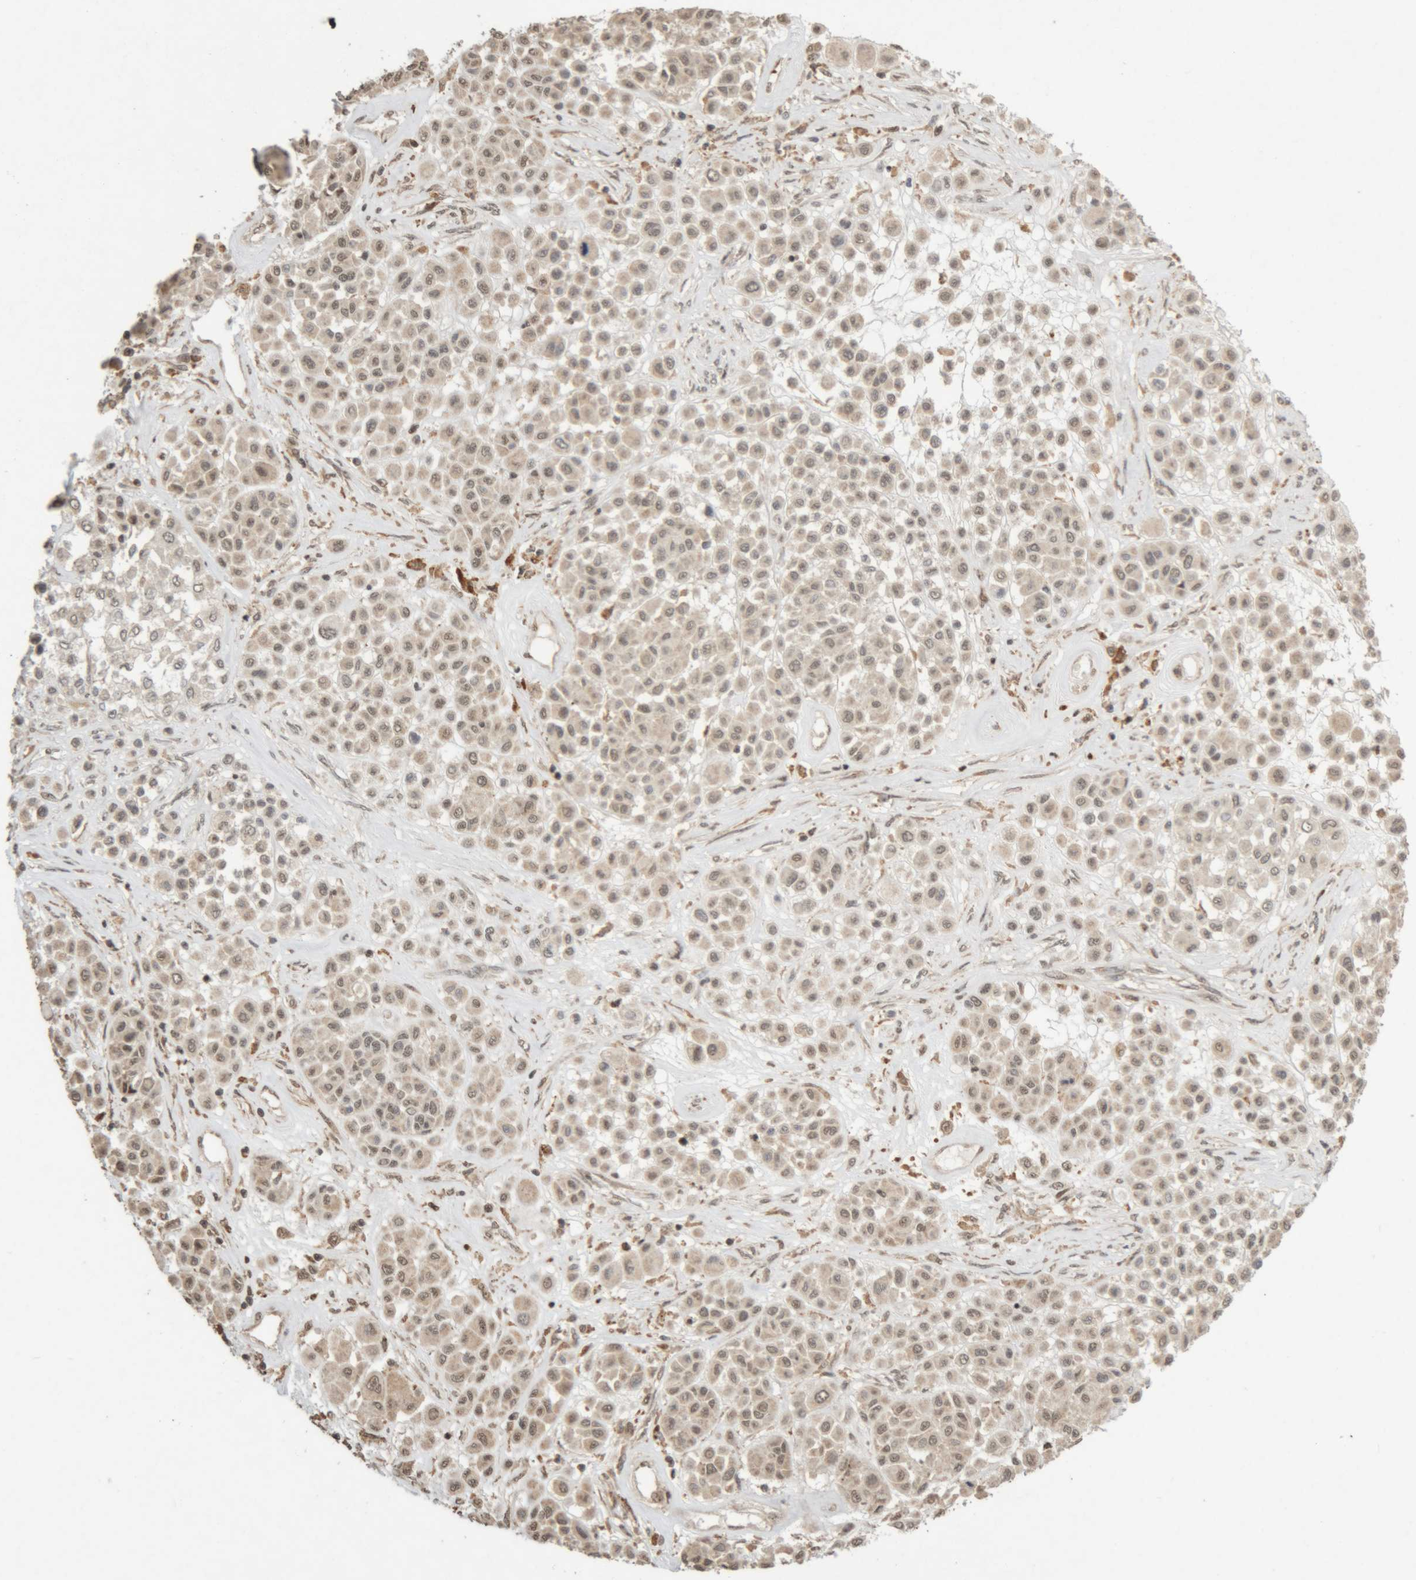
{"staining": {"intensity": "weak", "quantity": "25%-75%", "location": "nuclear"}, "tissue": "melanoma", "cell_type": "Tumor cells", "image_type": "cancer", "snomed": [{"axis": "morphology", "description": "Malignant melanoma, Metastatic site"}, {"axis": "topography", "description": "Soft tissue"}], "caption": "Immunohistochemistry micrograph of melanoma stained for a protein (brown), which demonstrates low levels of weak nuclear staining in about 25%-75% of tumor cells.", "gene": "KEAP1", "patient": {"sex": "male", "age": 41}}